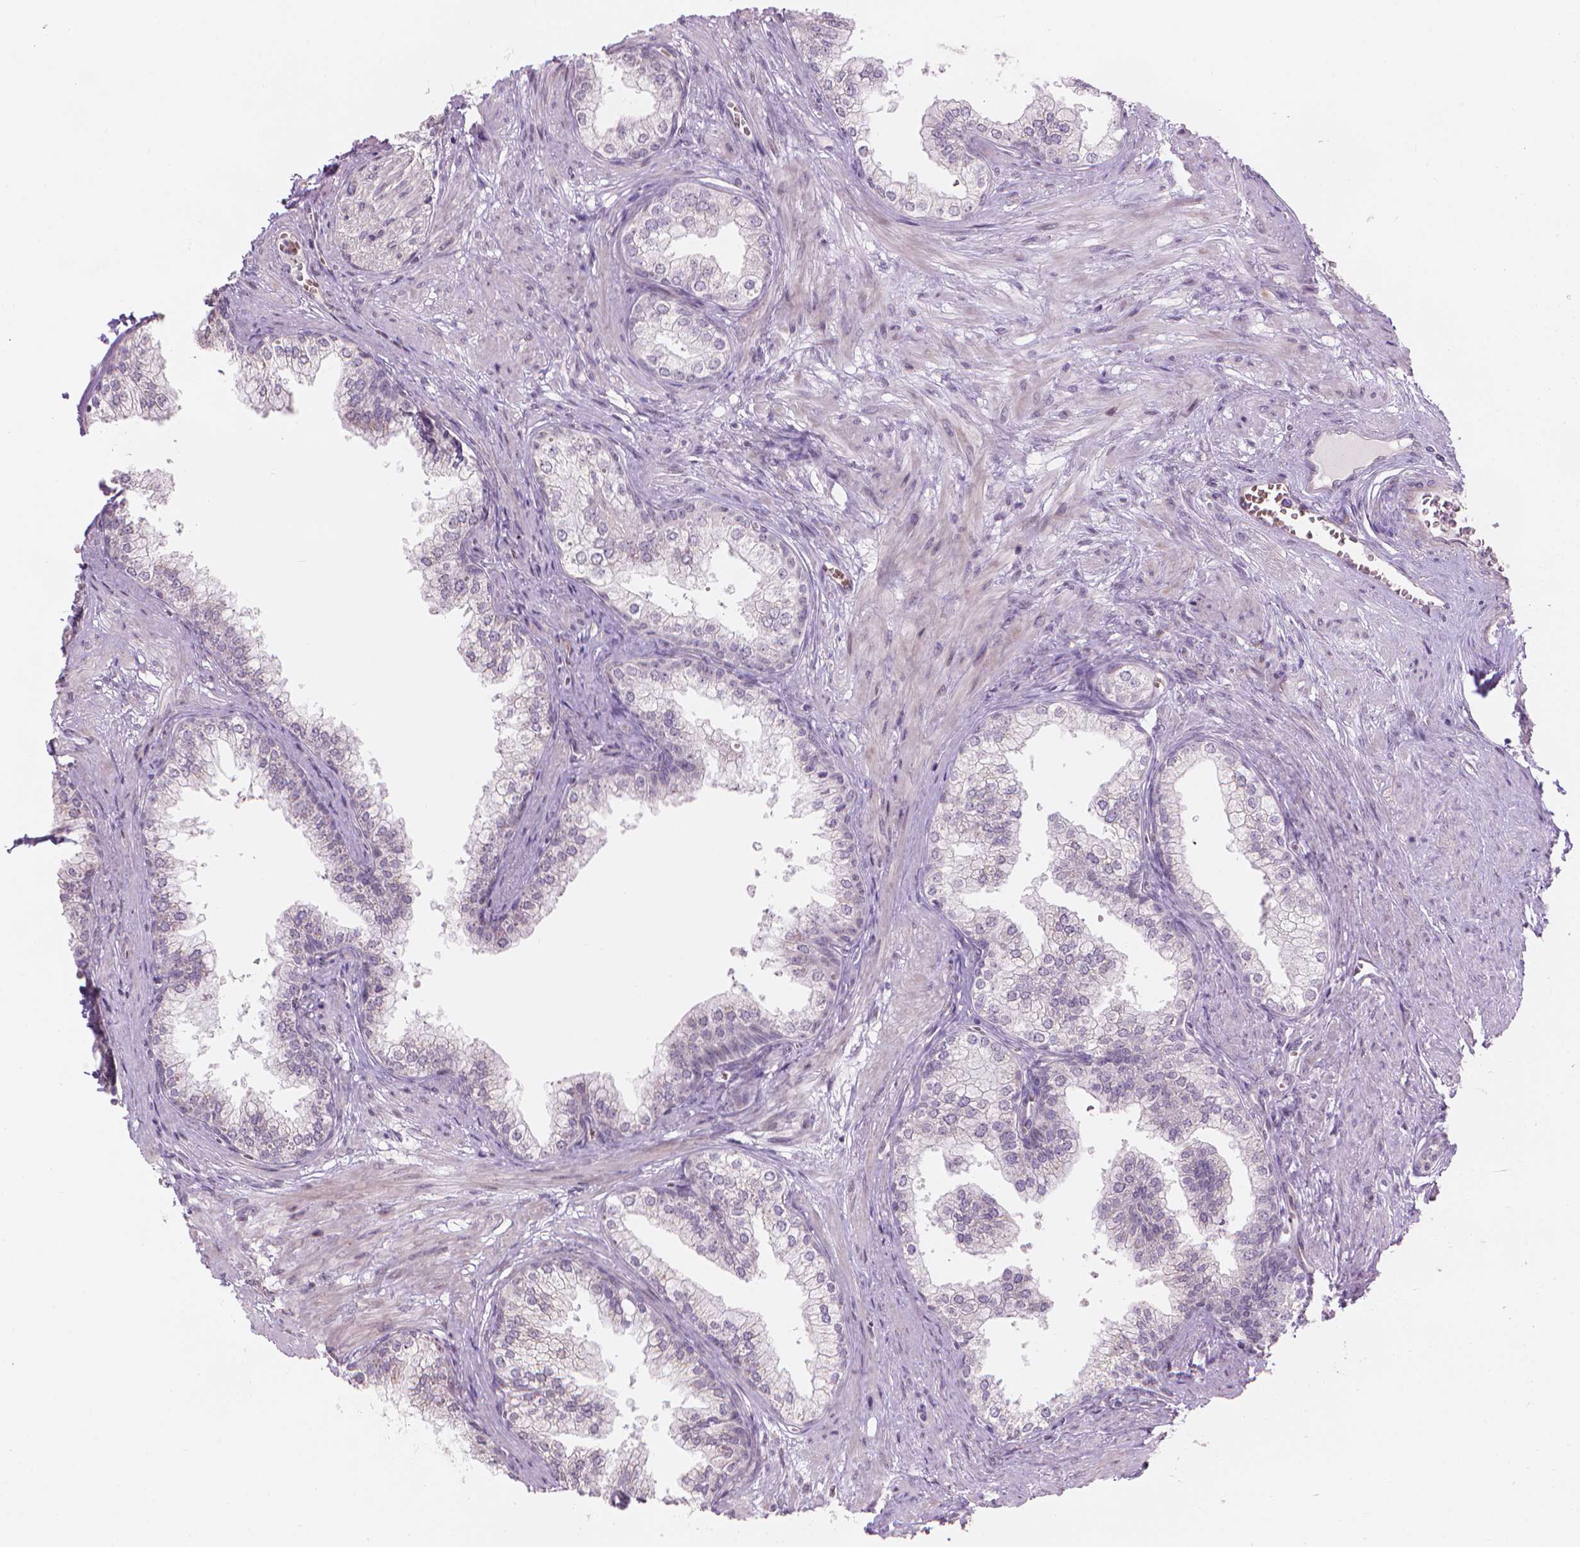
{"staining": {"intensity": "negative", "quantity": "none", "location": "none"}, "tissue": "prostate", "cell_type": "Glandular cells", "image_type": "normal", "snomed": [{"axis": "morphology", "description": "Normal tissue, NOS"}, {"axis": "topography", "description": "Prostate"}], "caption": "Immunohistochemical staining of normal prostate reveals no significant staining in glandular cells. (IHC, brightfield microscopy, high magnification).", "gene": "IFFO1", "patient": {"sex": "male", "age": 79}}